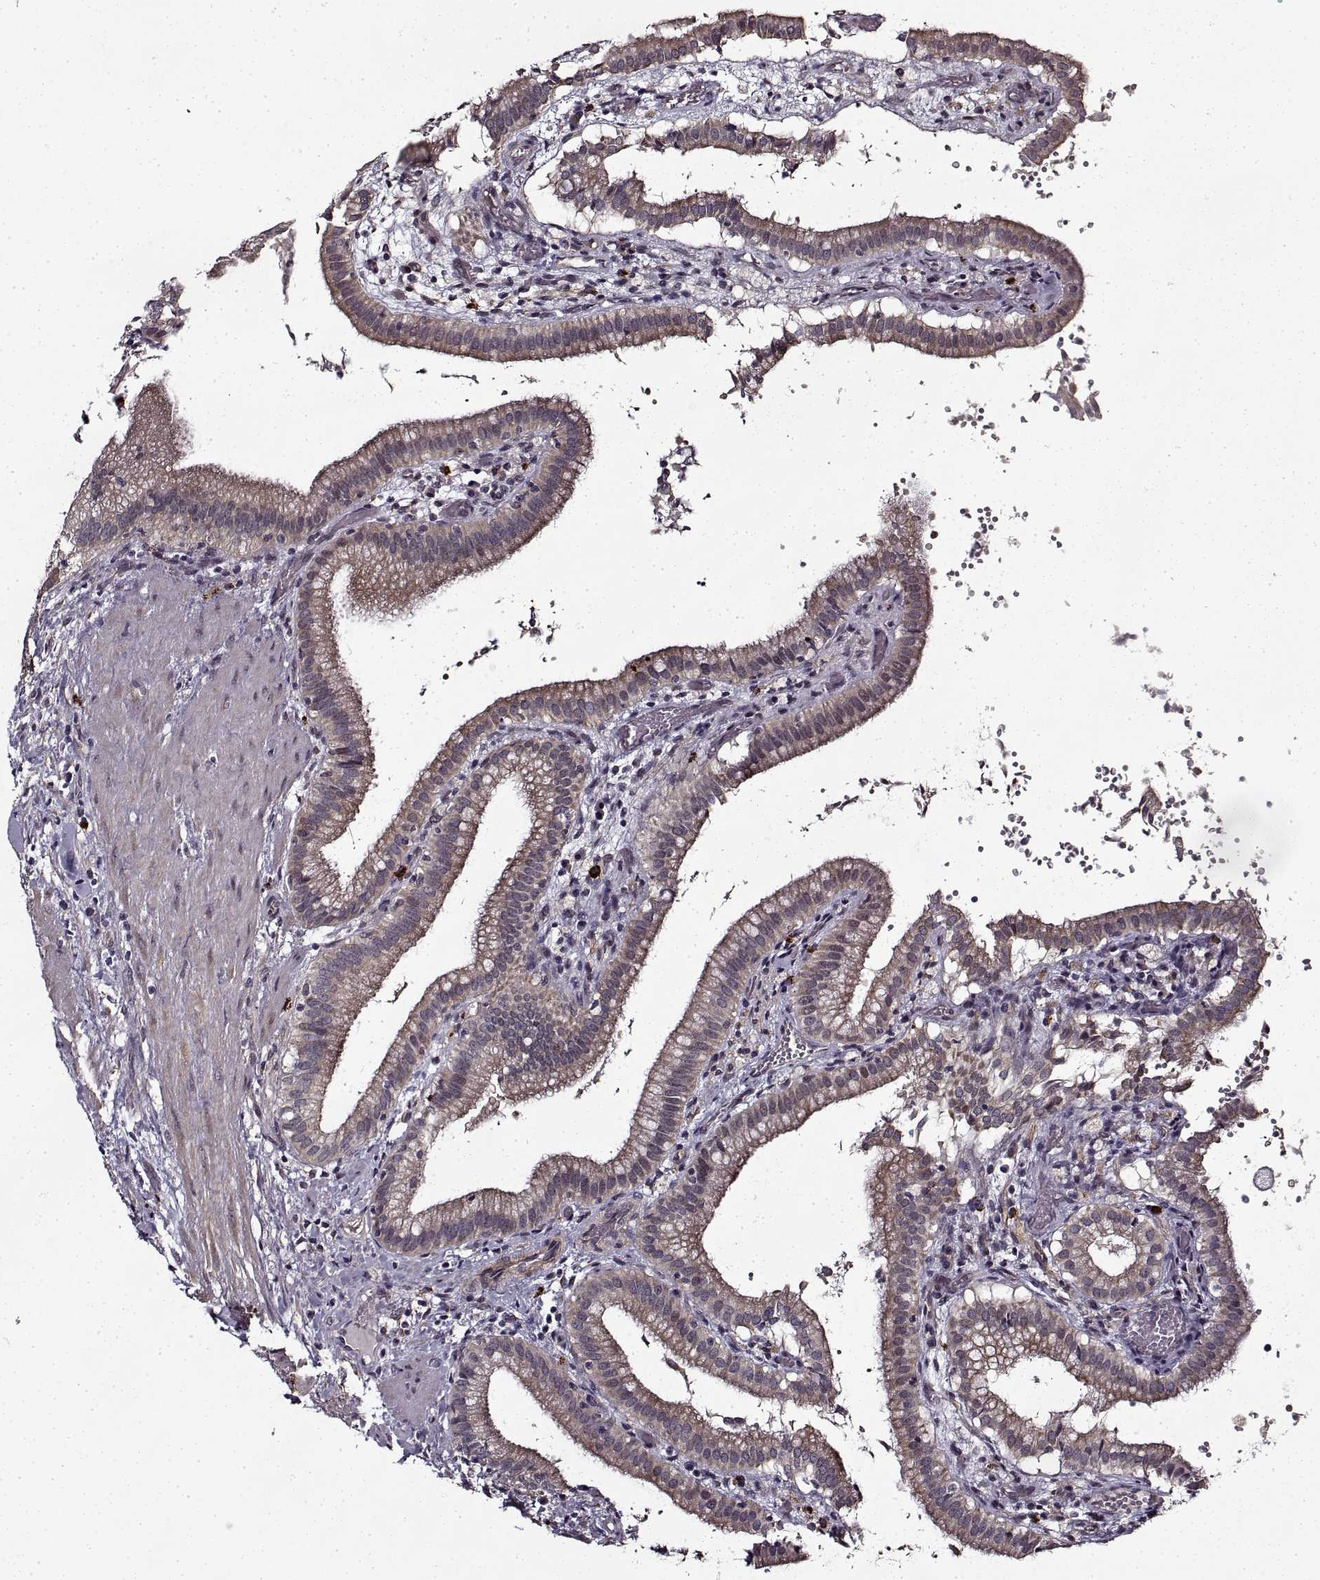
{"staining": {"intensity": "negative", "quantity": "none", "location": "none"}, "tissue": "gallbladder", "cell_type": "Glandular cells", "image_type": "normal", "snomed": [{"axis": "morphology", "description": "Normal tissue, NOS"}, {"axis": "topography", "description": "Gallbladder"}], "caption": "IHC image of normal gallbladder: gallbladder stained with DAB displays no significant protein staining in glandular cells. The staining is performed using DAB brown chromogen with nuclei counter-stained in using hematoxylin.", "gene": "LAMB2", "patient": {"sex": "male", "age": 42}}